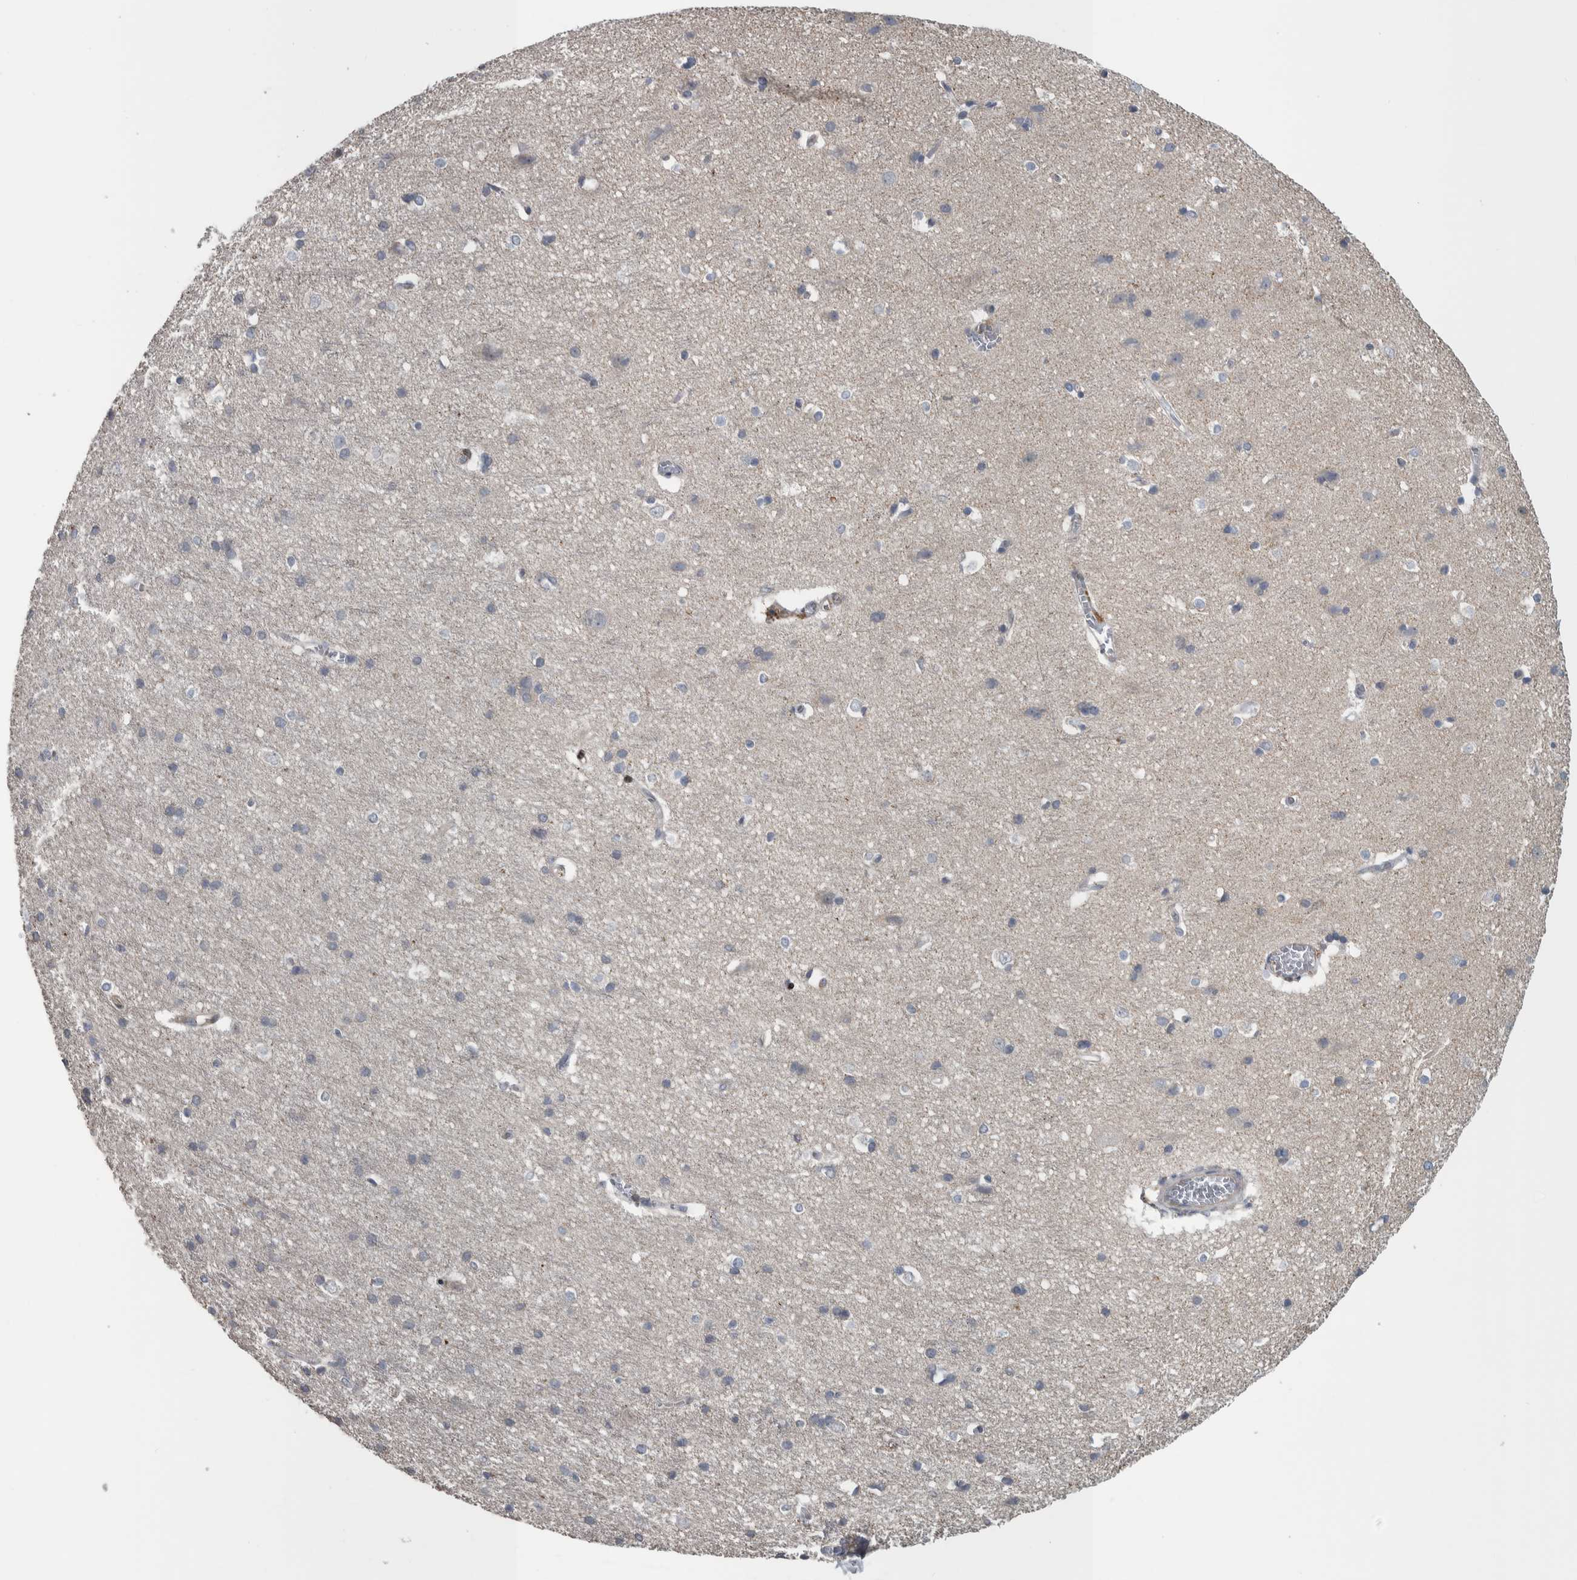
{"staining": {"intensity": "weak", "quantity": "25%-75%", "location": "cytoplasmic/membranous"}, "tissue": "cerebral cortex", "cell_type": "Endothelial cells", "image_type": "normal", "snomed": [{"axis": "morphology", "description": "Normal tissue, NOS"}, {"axis": "topography", "description": "Cerebral cortex"}], "caption": "Weak cytoplasmic/membranous expression is appreciated in approximately 25%-75% of endothelial cells in normal cerebral cortex.", "gene": "BAIAP2L1", "patient": {"sex": "male", "age": 54}}